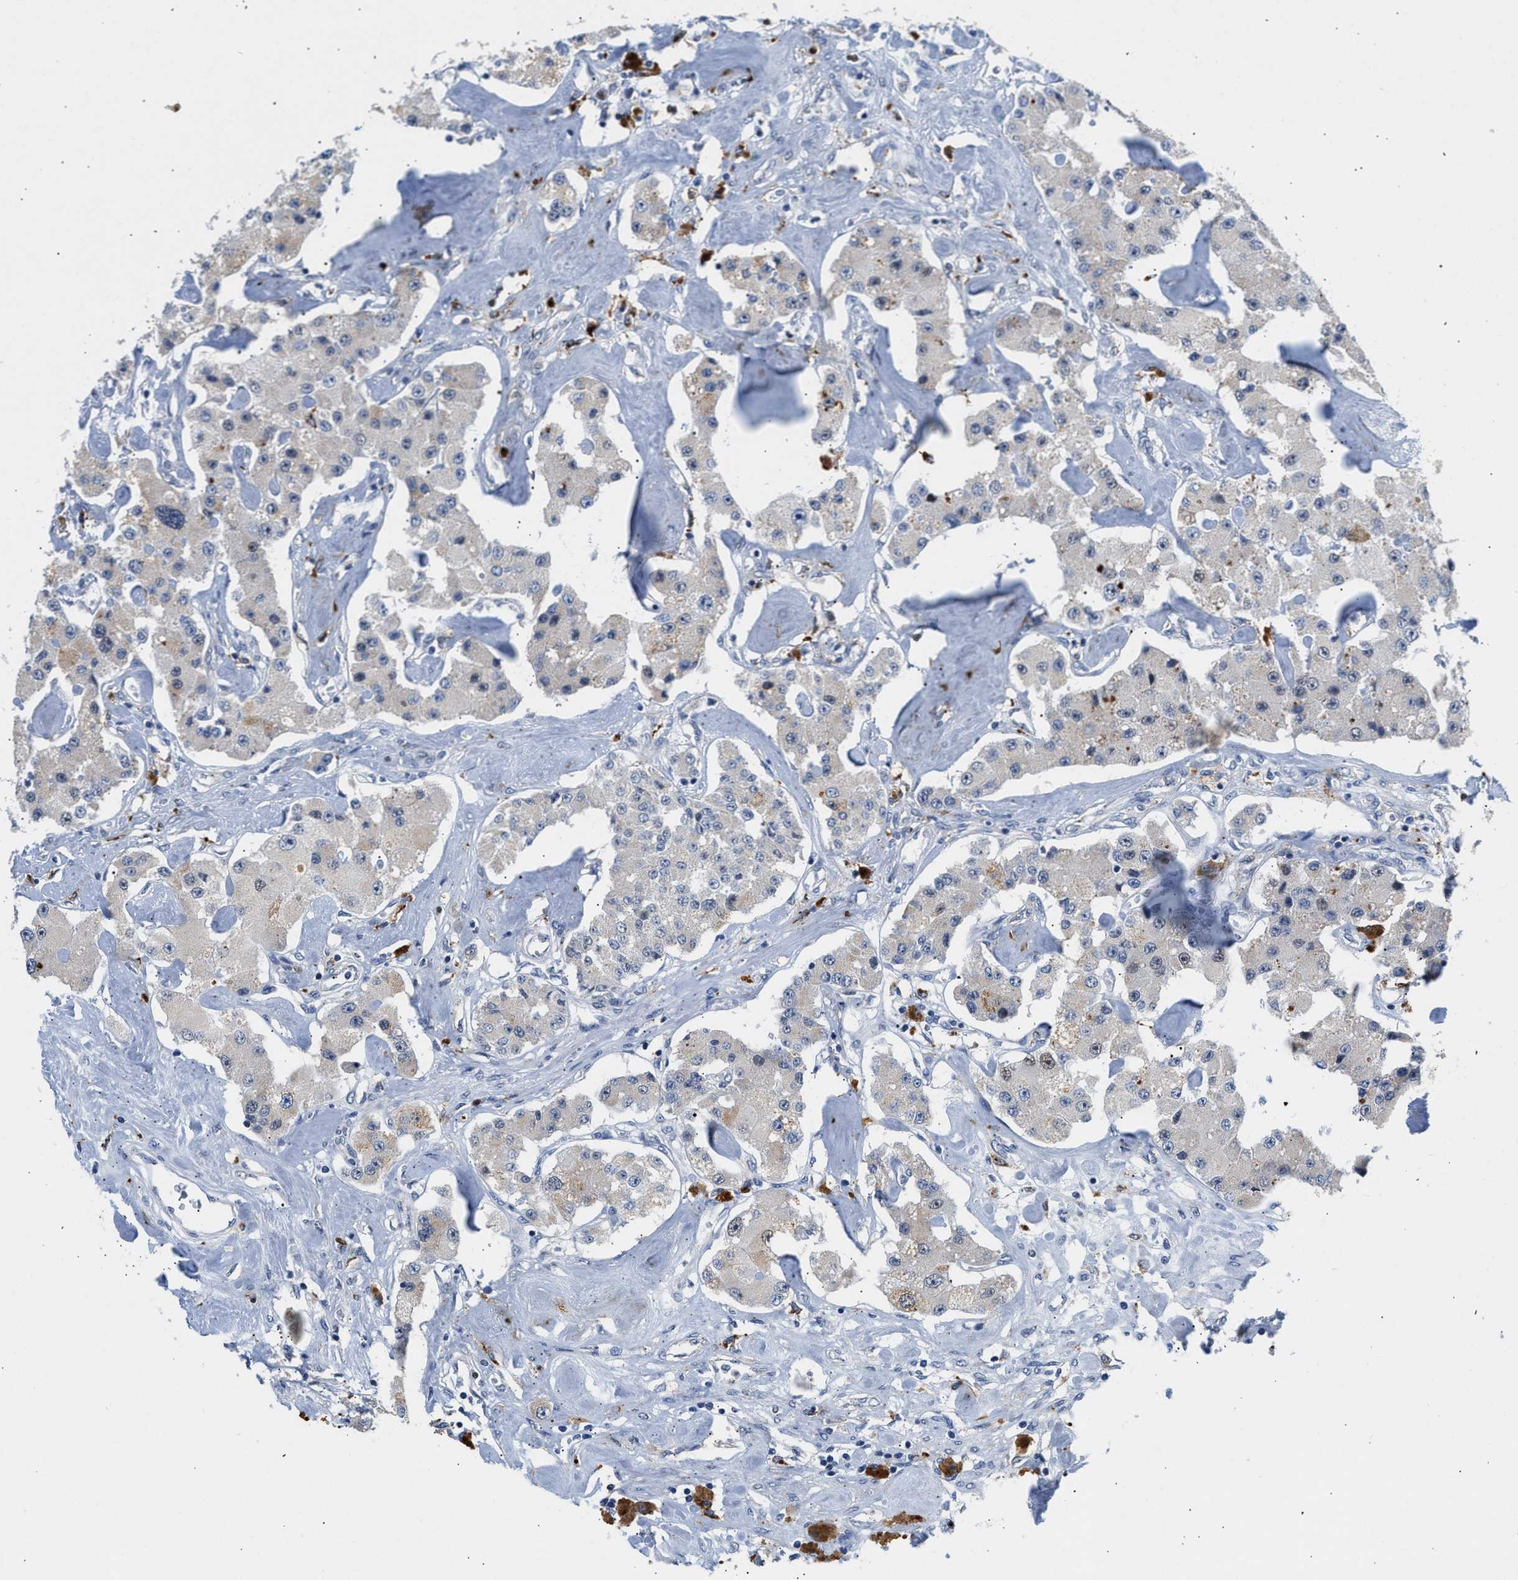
{"staining": {"intensity": "negative", "quantity": "none", "location": "none"}, "tissue": "carcinoid", "cell_type": "Tumor cells", "image_type": "cancer", "snomed": [{"axis": "morphology", "description": "Carcinoid, malignant, NOS"}, {"axis": "topography", "description": "Pancreas"}], "caption": "This is an immunohistochemistry (IHC) image of human malignant carcinoid. There is no staining in tumor cells.", "gene": "PPM1L", "patient": {"sex": "male", "age": 41}}